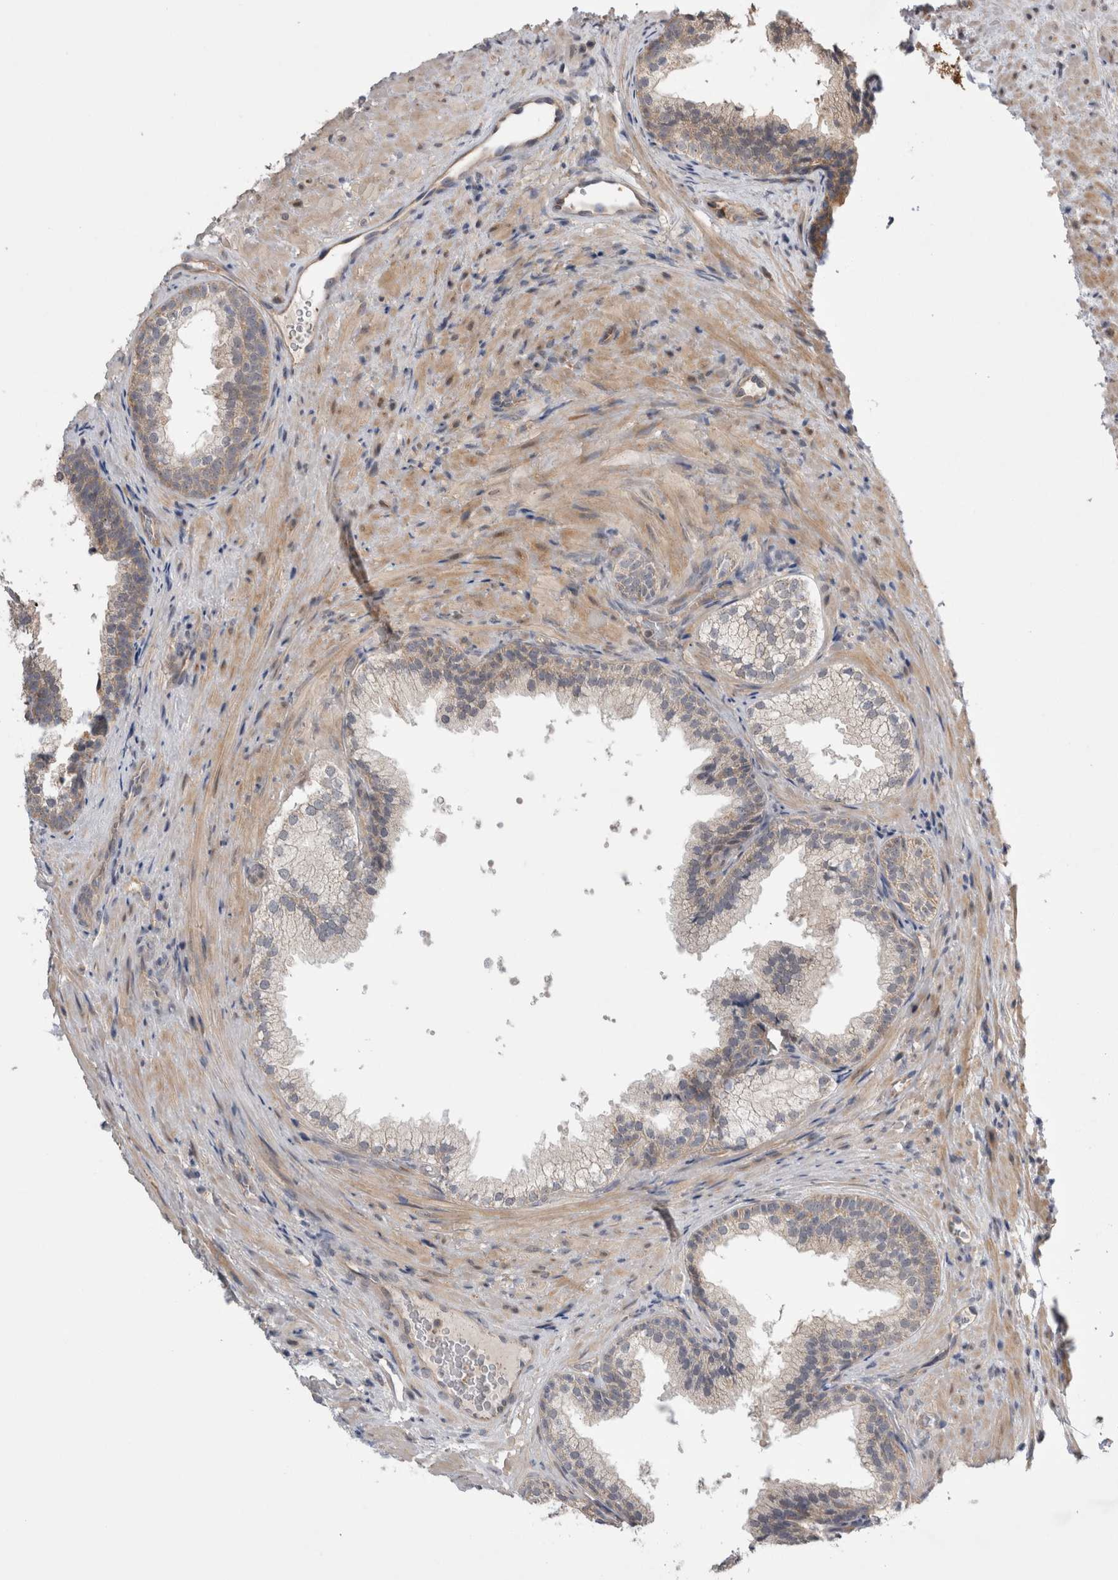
{"staining": {"intensity": "weak", "quantity": "25%-75%", "location": "cytoplasmic/membranous"}, "tissue": "prostate", "cell_type": "Glandular cells", "image_type": "normal", "snomed": [{"axis": "morphology", "description": "Normal tissue, NOS"}, {"axis": "topography", "description": "Prostate"}], "caption": "An image of prostate stained for a protein reveals weak cytoplasmic/membranous brown staining in glandular cells.", "gene": "ARHGAP29", "patient": {"sex": "male", "age": 76}}